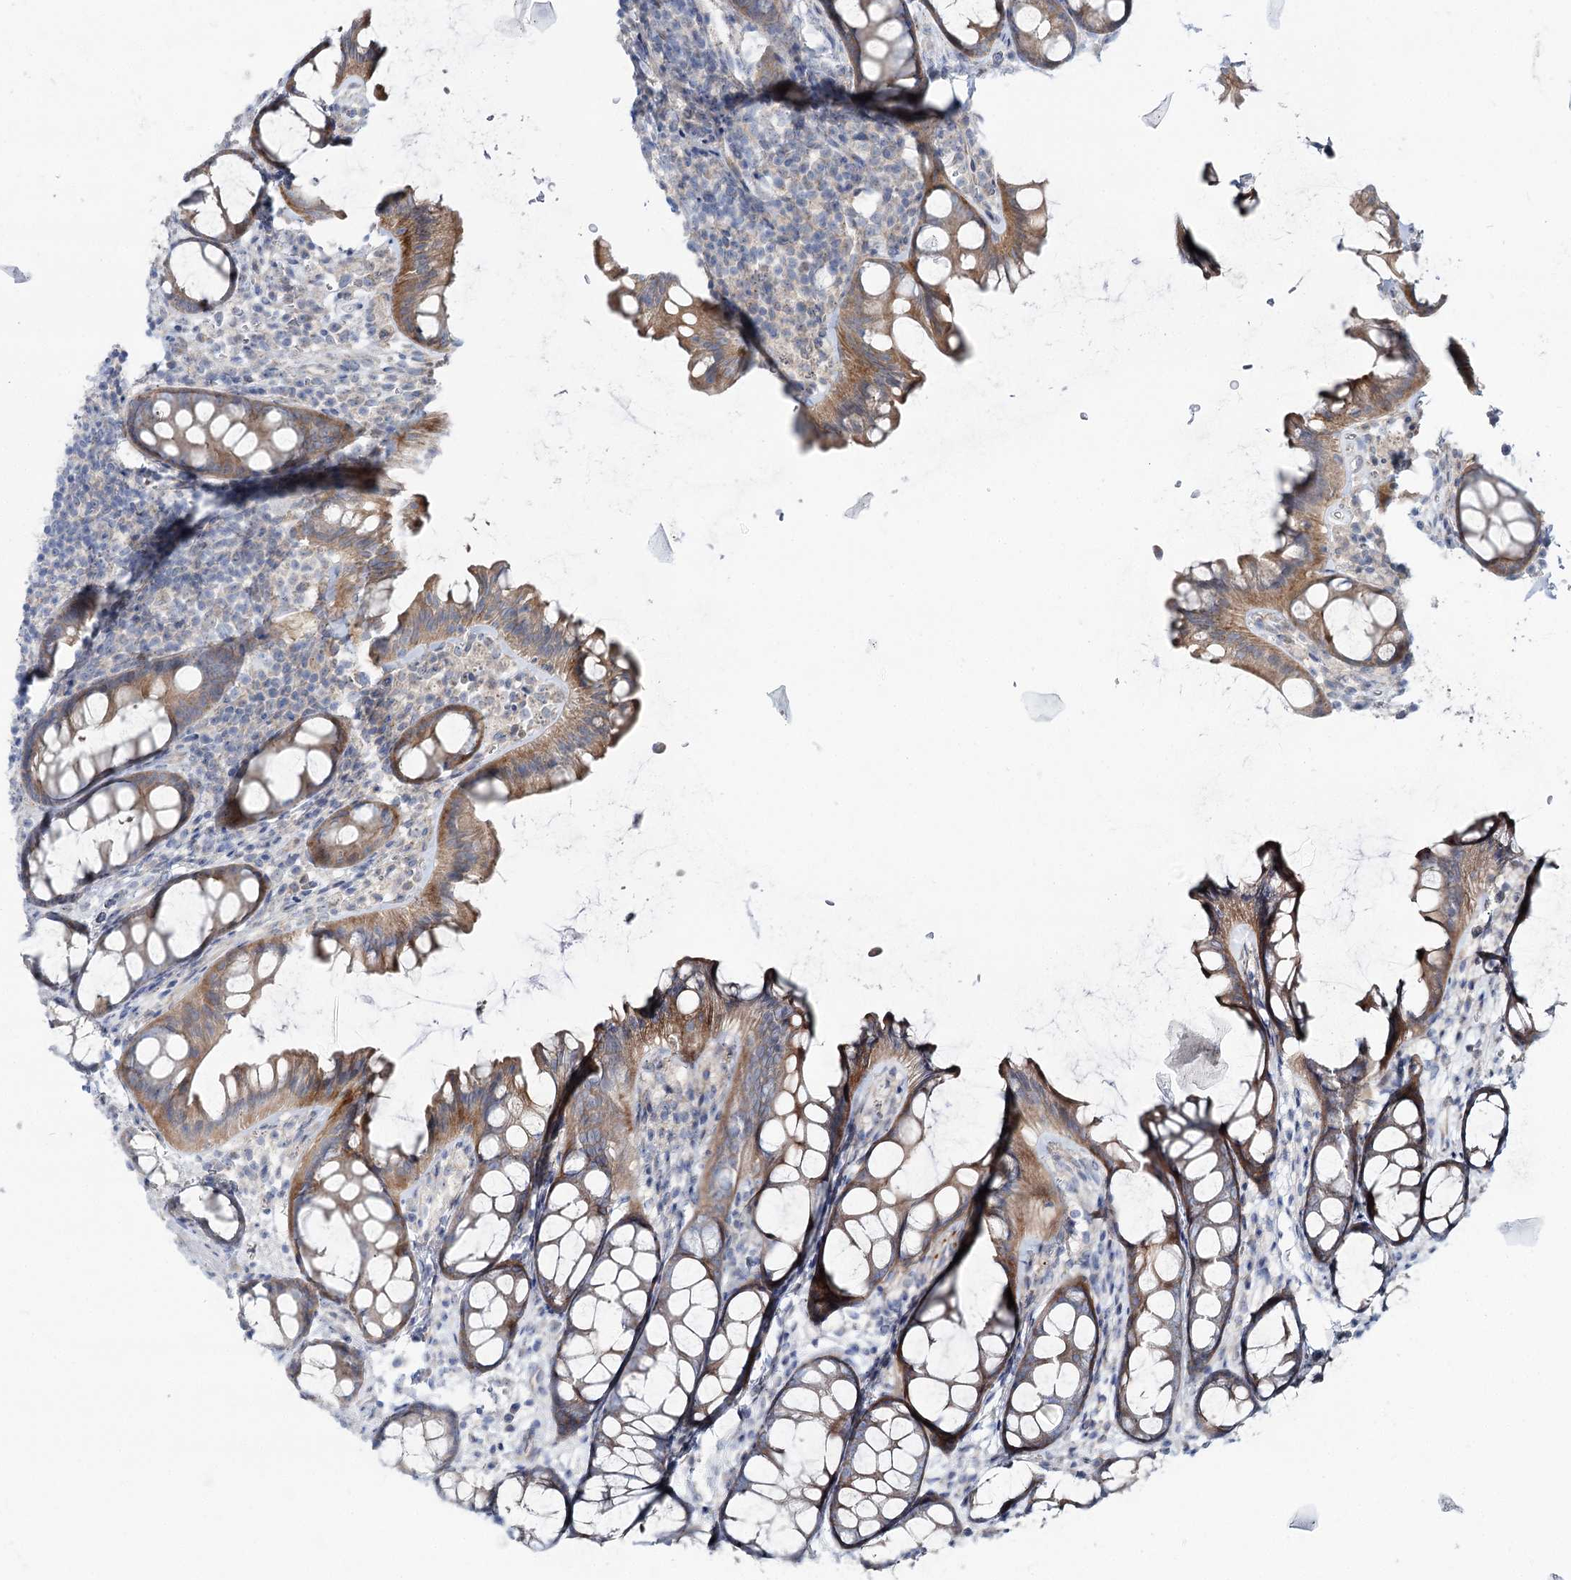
{"staining": {"intensity": "moderate", "quantity": ">75%", "location": "cytoplasmic/membranous"}, "tissue": "colon", "cell_type": "Endothelial cells", "image_type": "normal", "snomed": [{"axis": "morphology", "description": "Normal tissue, NOS"}, {"axis": "topography", "description": "Colon"}], "caption": "The immunohistochemical stain shows moderate cytoplasmic/membranous positivity in endothelial cells of benign colon.", "gene": "SCN11A", "patient": {"sex": "female", "age": 82}}